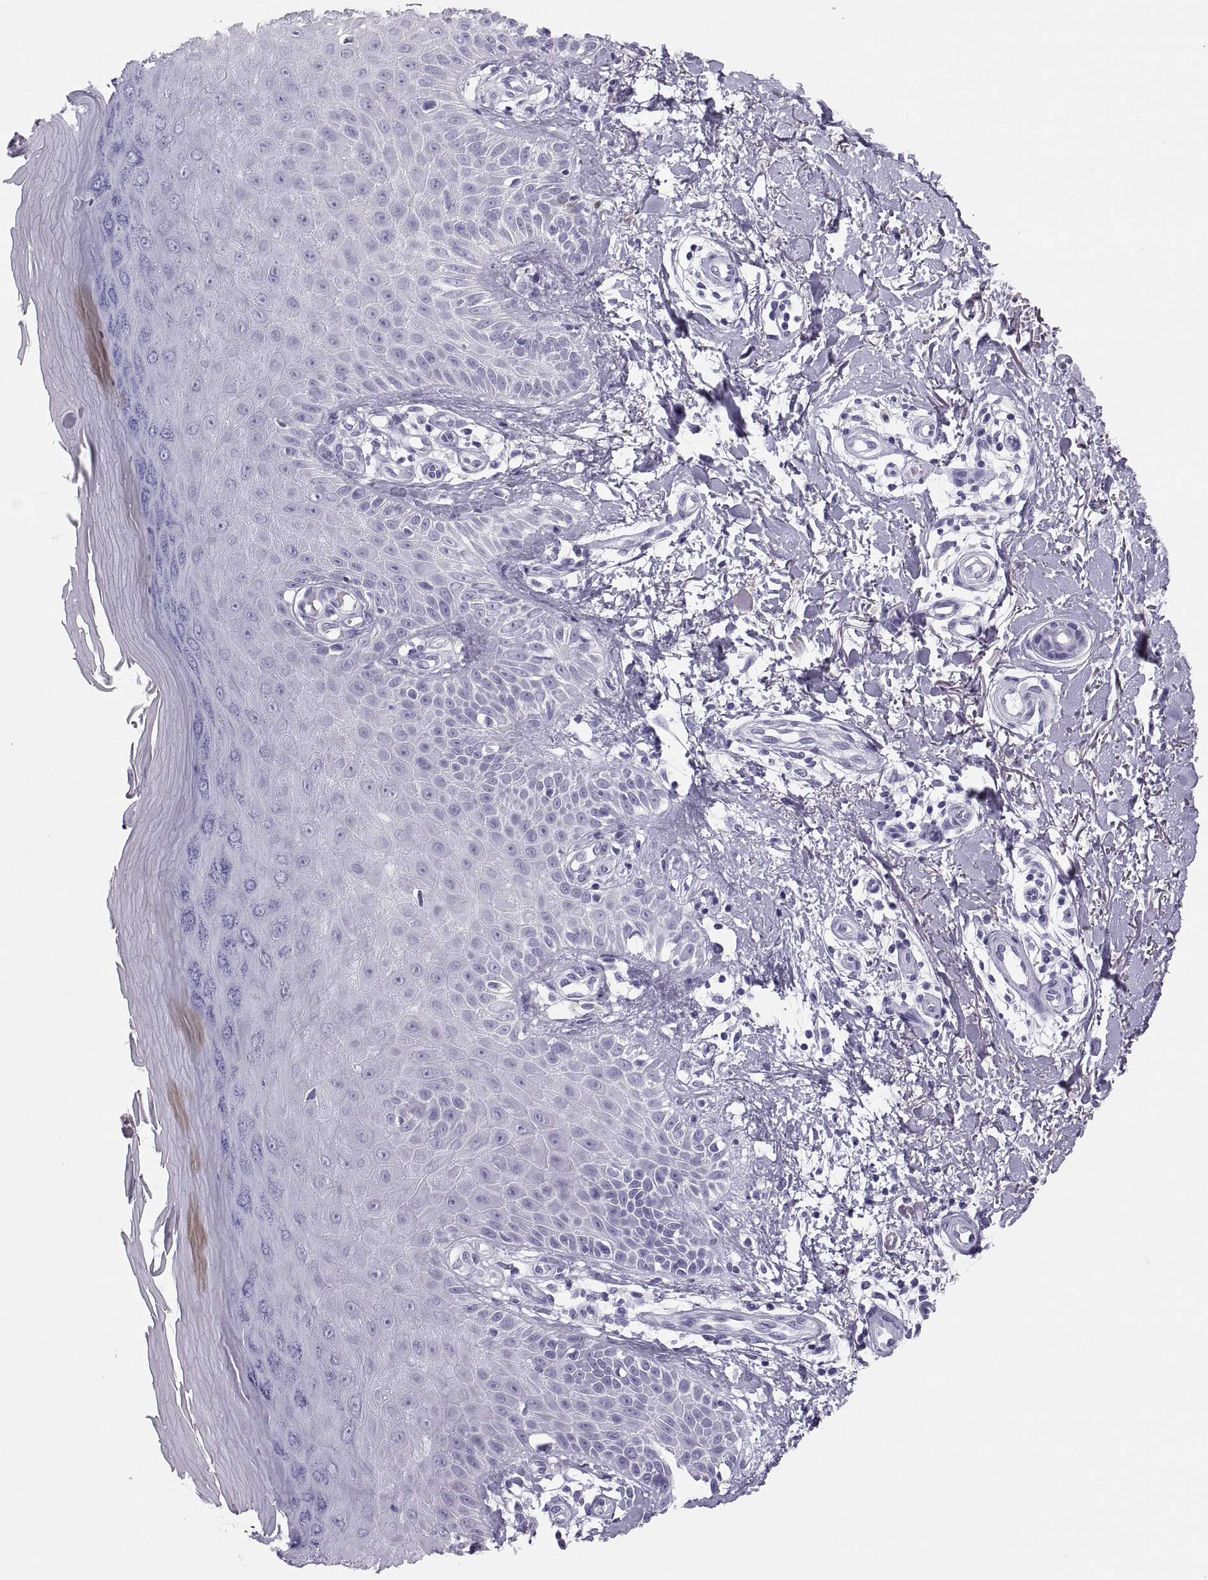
{"staining": {"intensity": "negative", "quantity": "none", "location": "none"}, "tissue": "skin", "cell_type": "Fibroblasts", "image_type": "normal", "snomed": [{"axis": "morphology", "description": "Normal tissue, NOS"}, {"axis": "morphology", "description": "Inflammation, NOS"}, {"axis": "morphology", "description": "Fibrosis, NOS"}, {"axis": "topography", "description": "Skin"}], "caption": "An image of skin stained for a protein shows no brown staining in fibroblasts.", "gene": "PAX2", "patient": {"sex": "male", "age": 71}}